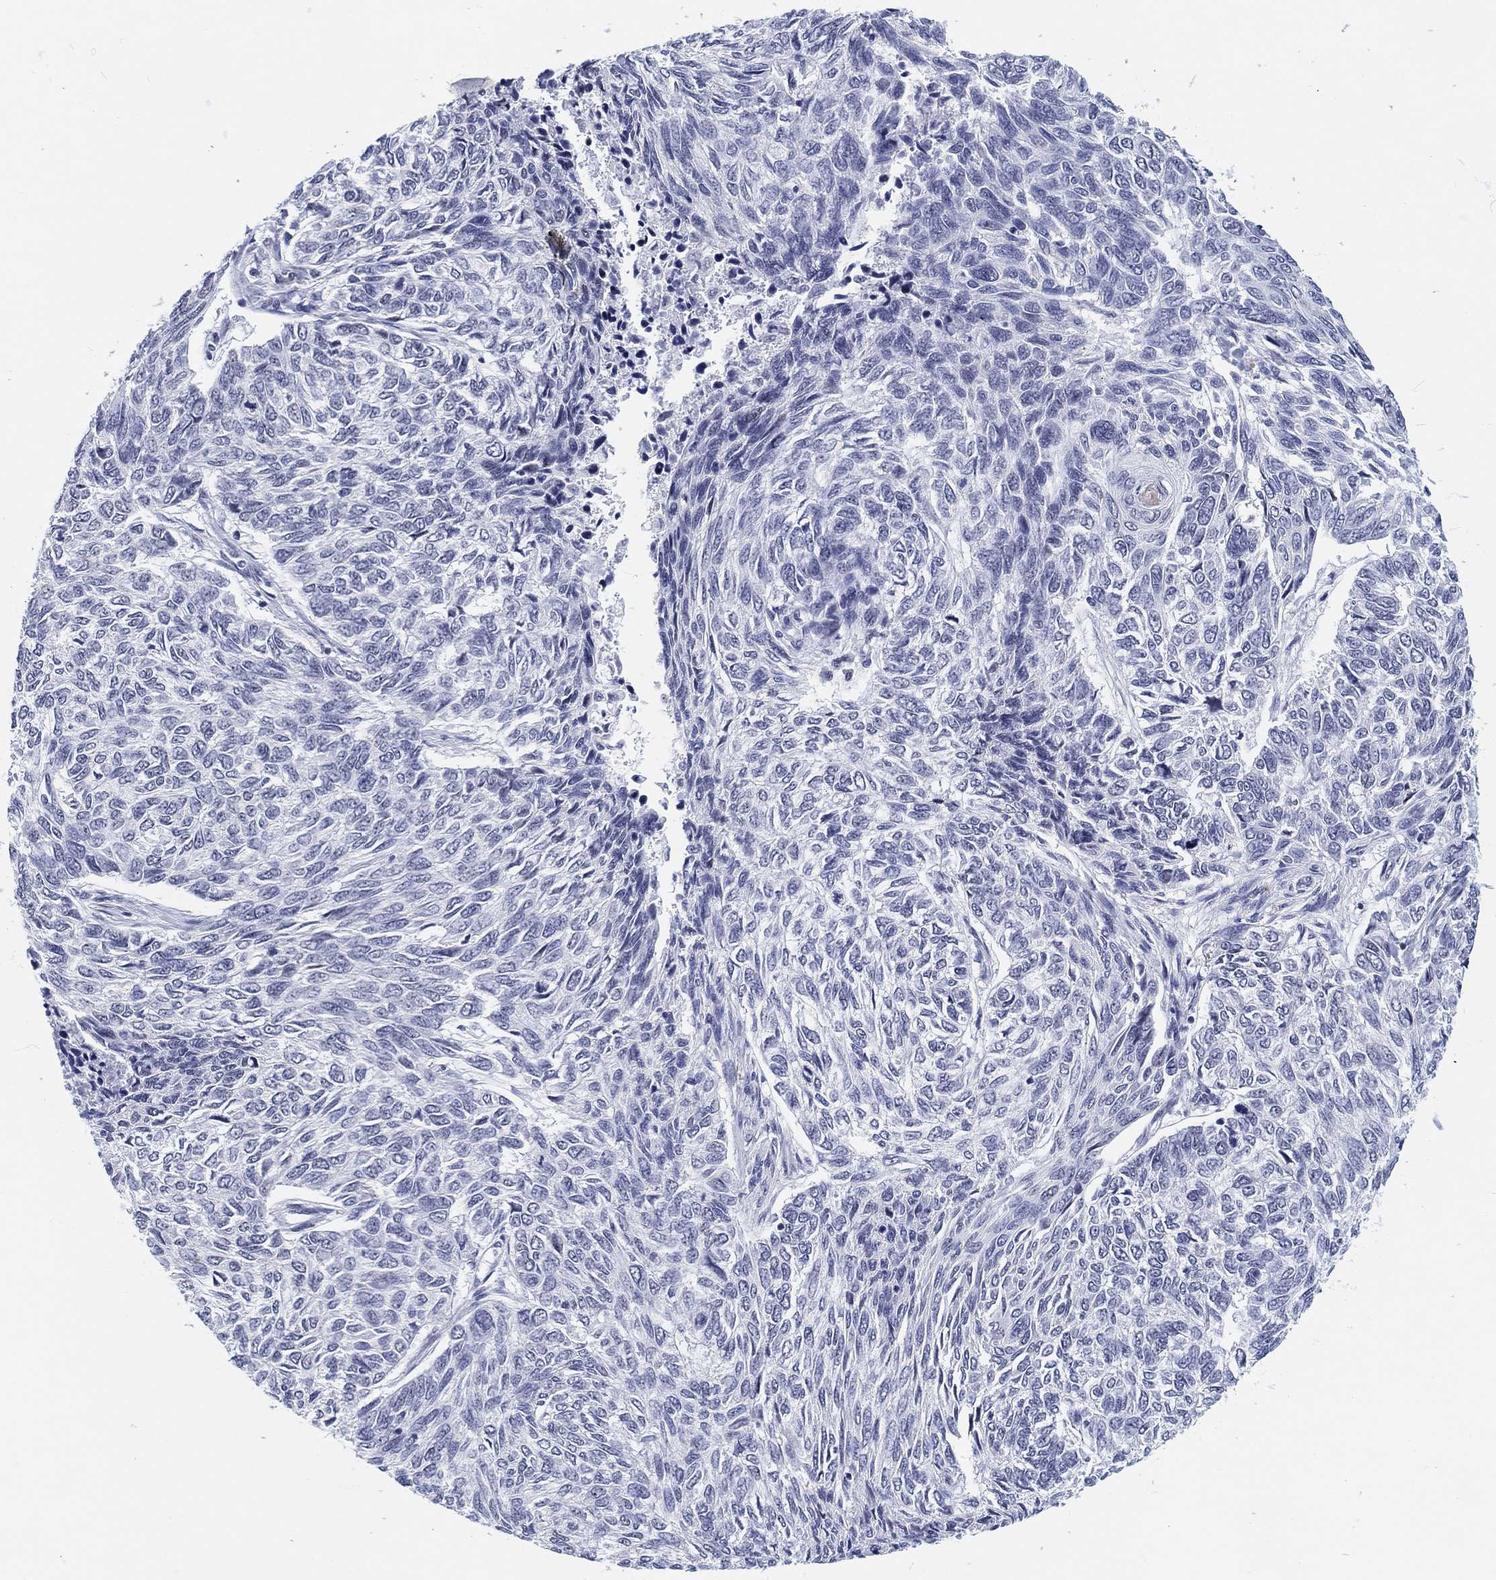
{"staining": {"intensity": "negative", "quantity": "none", "location": "none"}, "tissue": "skin cancer", "cell_type": "Tumor cells", "image_type": "cancer", "snomed": [{"axis": "morphology", "description": "Basal cell carcinoma"}, {"axis": "topography", "description": "Skin"}], "caption": "This micrograph is of basal cell carcinoma (skin) stained with immunohistochemistry to label a protein in brown with the nuclei are counter-stained blue. There is no positivity in tumor cells.", "gene": "MAPK8IP1", "patient": {"sex": "female", "age": 65}}